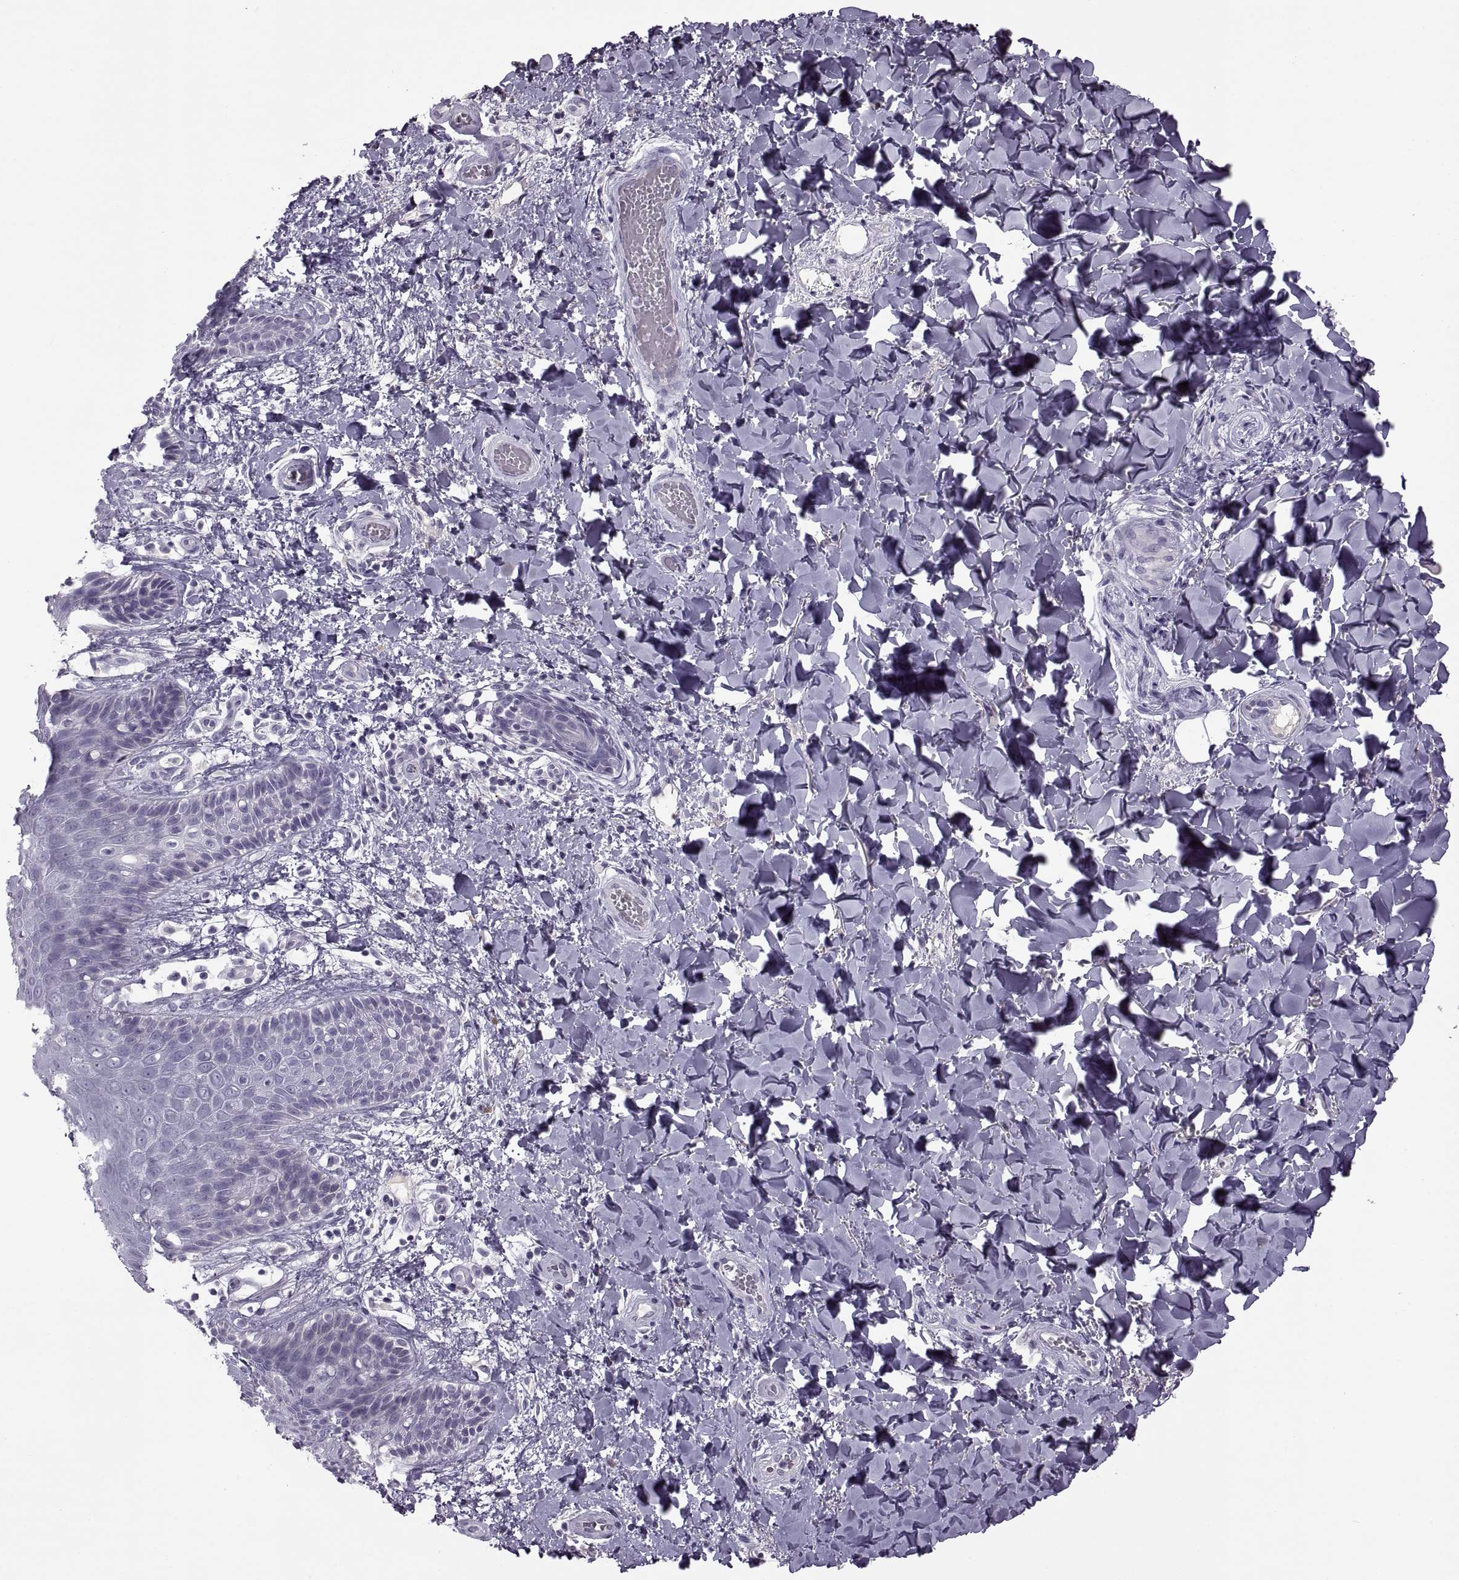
{"staining": {"intensity": "negative", "quantity": "none", "location": "none"}, "tissue": "skin", "cell_type": "Epidermal cells", "image_type": "normal", "snomed": [{"axis": "morphology", "description": "Normal tissue, NOS"}, {"axis": "topography", "description": "Anal"}], "caption": "This is an immunohistochemistry (IHC) image of benign skin. There is no expression in epidermal cells.", "gene": "RSPH6A", "patient": {"sex": "male", "age": 36}}